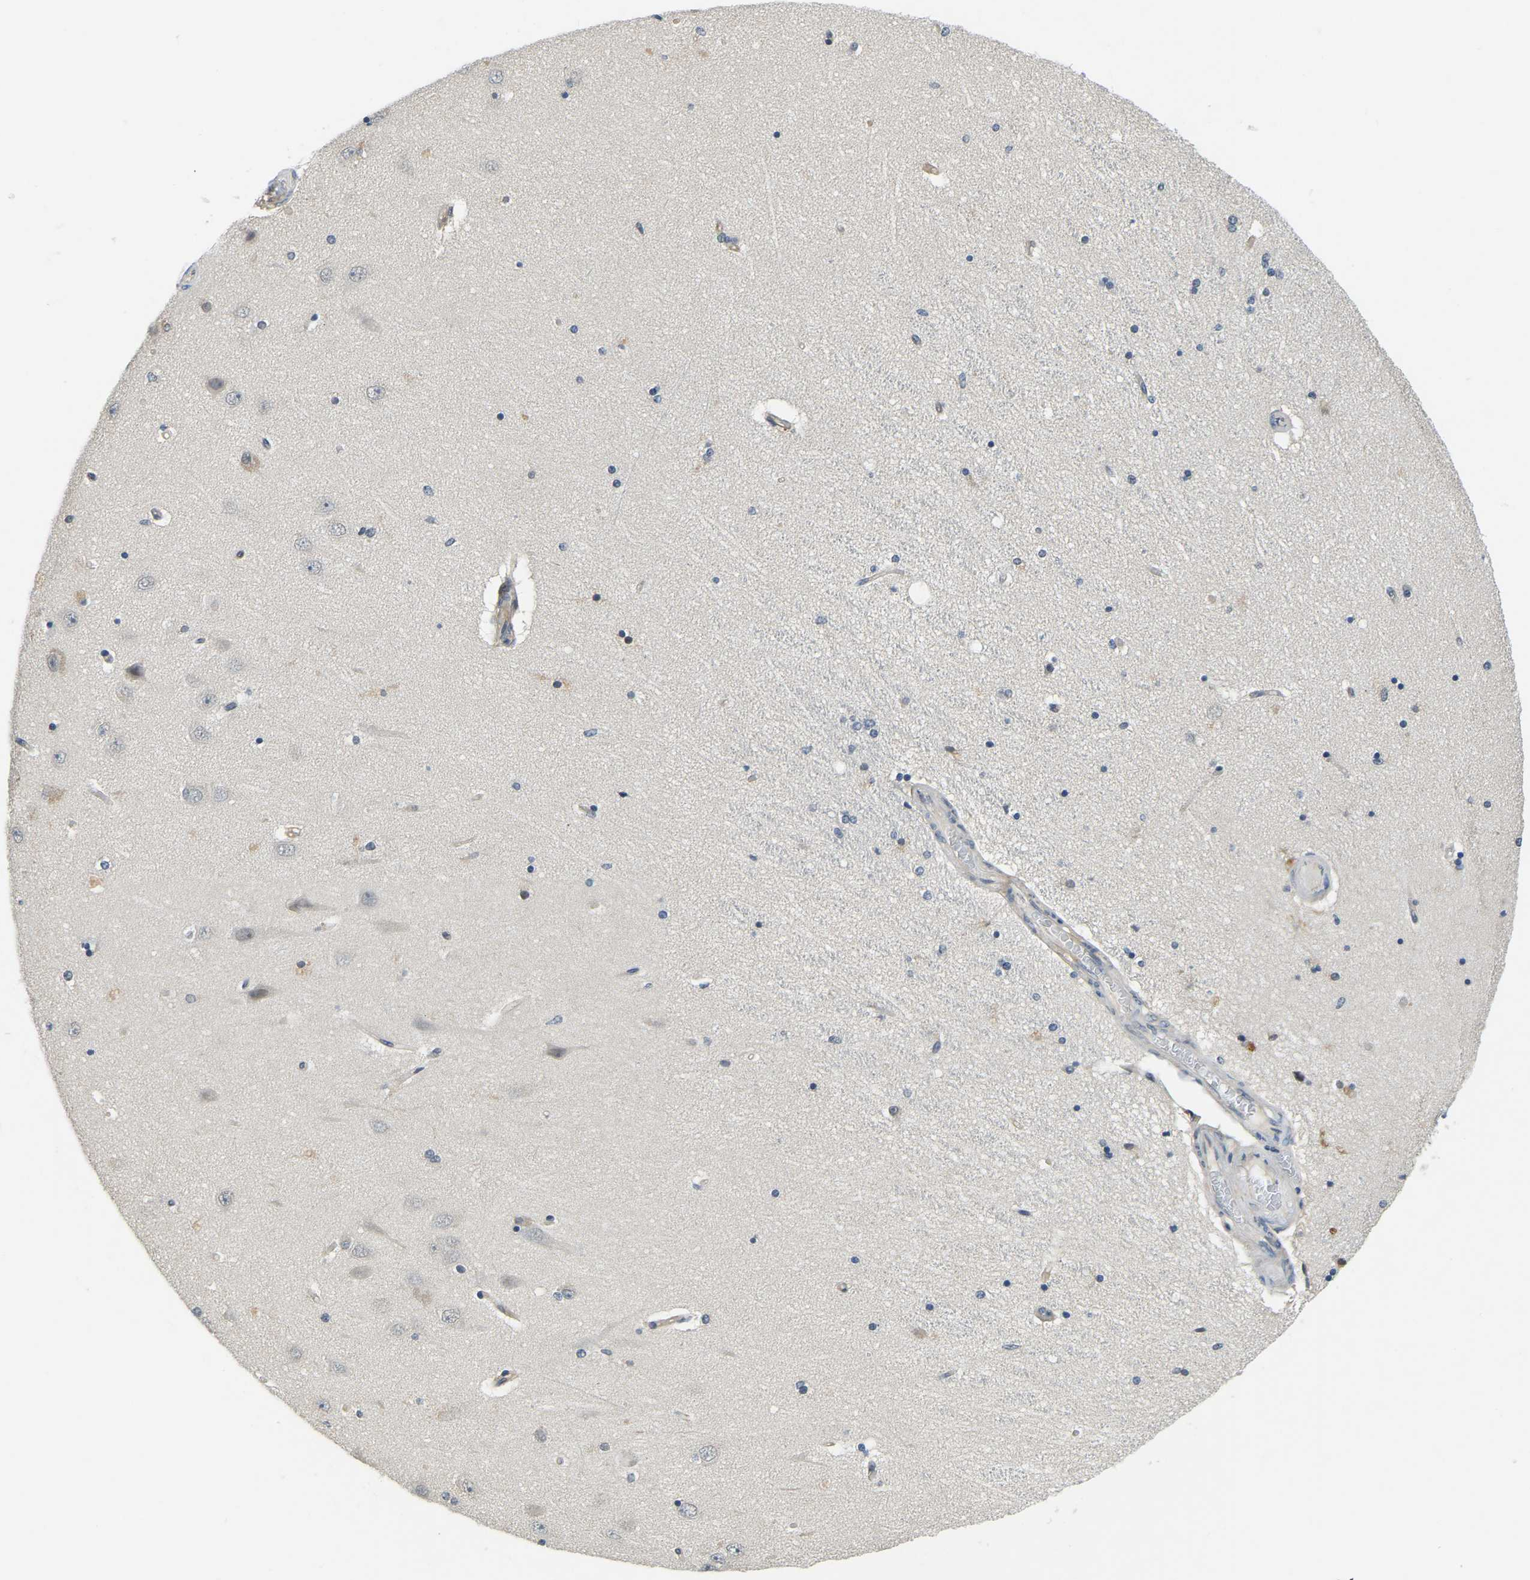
{"staining": {"intensity": "weak", "quantity": "<25%", "location": "cytoplasmic/membranous"}, "tissue": "hippocampus", "cell_type": "Glial cells", "image_type": "normal", "snomed": [{"axis": "morphology", "description": "Normal tissue, NOS"}, {"axis": "topography", "description": "Hippocampus"}], "caption": "Glial cells show no significant positivity in benign hippocampus. (DAB immunohistochemistry (IHC) visualized using brightfield microscopy, high magnification).", "gene": "AHNAK", "patient": {"sex": "female", "age": 54}}